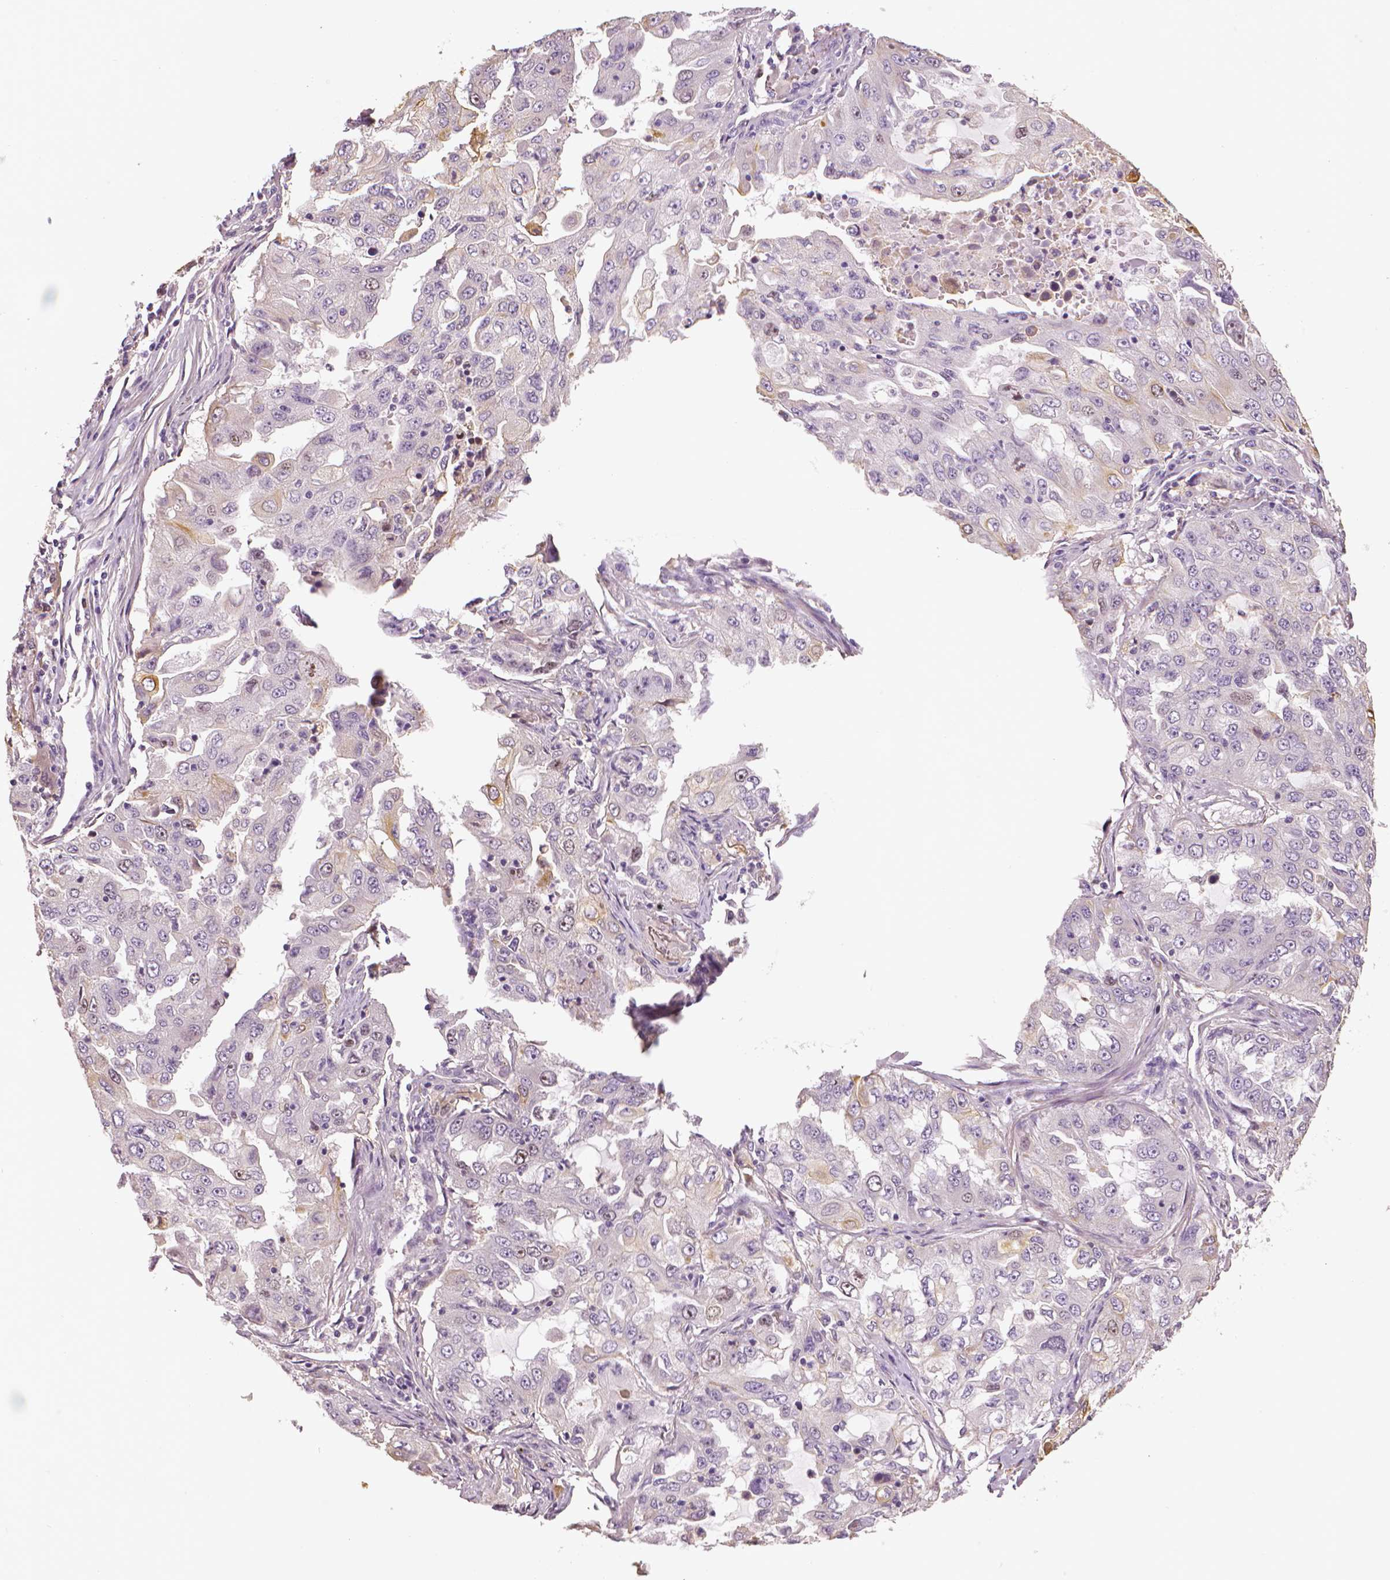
{"staining": {"intensity": "negative", "quantity": "none", "location": "none"}, "tissue": "lung cancer", "cell_type": "Tumor cells", "image_type": "cancer", "snomed": [{"axis": "morphology", "description": "Adenocarcinoma, NOS"}, {"axis": "topography", "description": "Lung"}], "caption": "Lung cancer was stained to show a protein in brown. There is no significant expression in tumor cells. The staining was performed using DAB to visualize the protein expression in brown, while the nuclei were stained in blue with hematoxylin (Magnification: 20x).", "gene": "MKI67", "patient": {"sex": "female", "age": 61}}